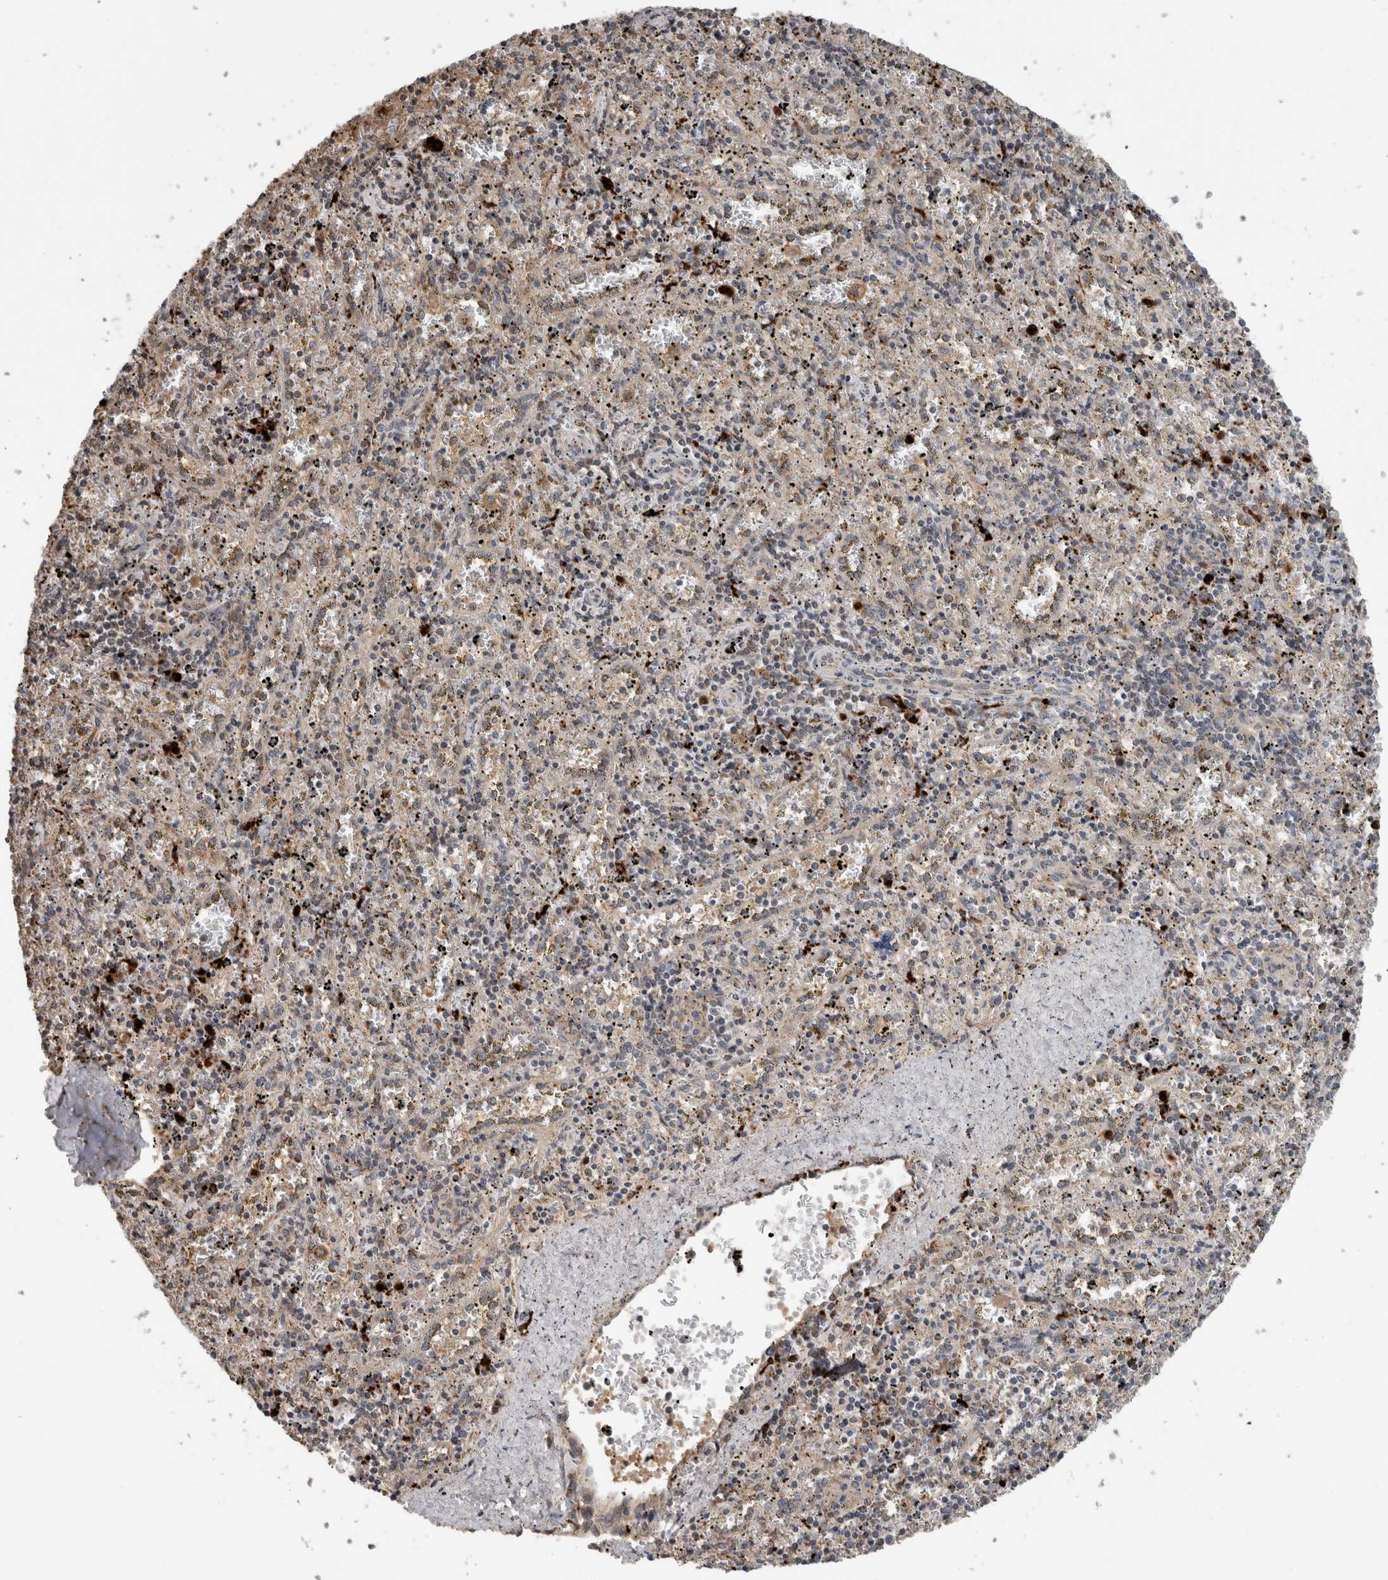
{"staining": {"intensity": "weak", "quantity": "<25%", "location": "cytoplasmic/membranous"}, "tissue": "spleen", "cell_type": "Cells in red pulp", "image_type": "normal", "snomed": [{"axis": "morphology", "description": "Normal tissue, NOS"}, {"axis": "topography", "description": "Spleen"}], "caption": "DAB immunohistochemical staining of normal human spleen shows no significant expression in cells in red pulp.", "gene": "TARBP1", "patient": {"sex": "male", "age": 11}}